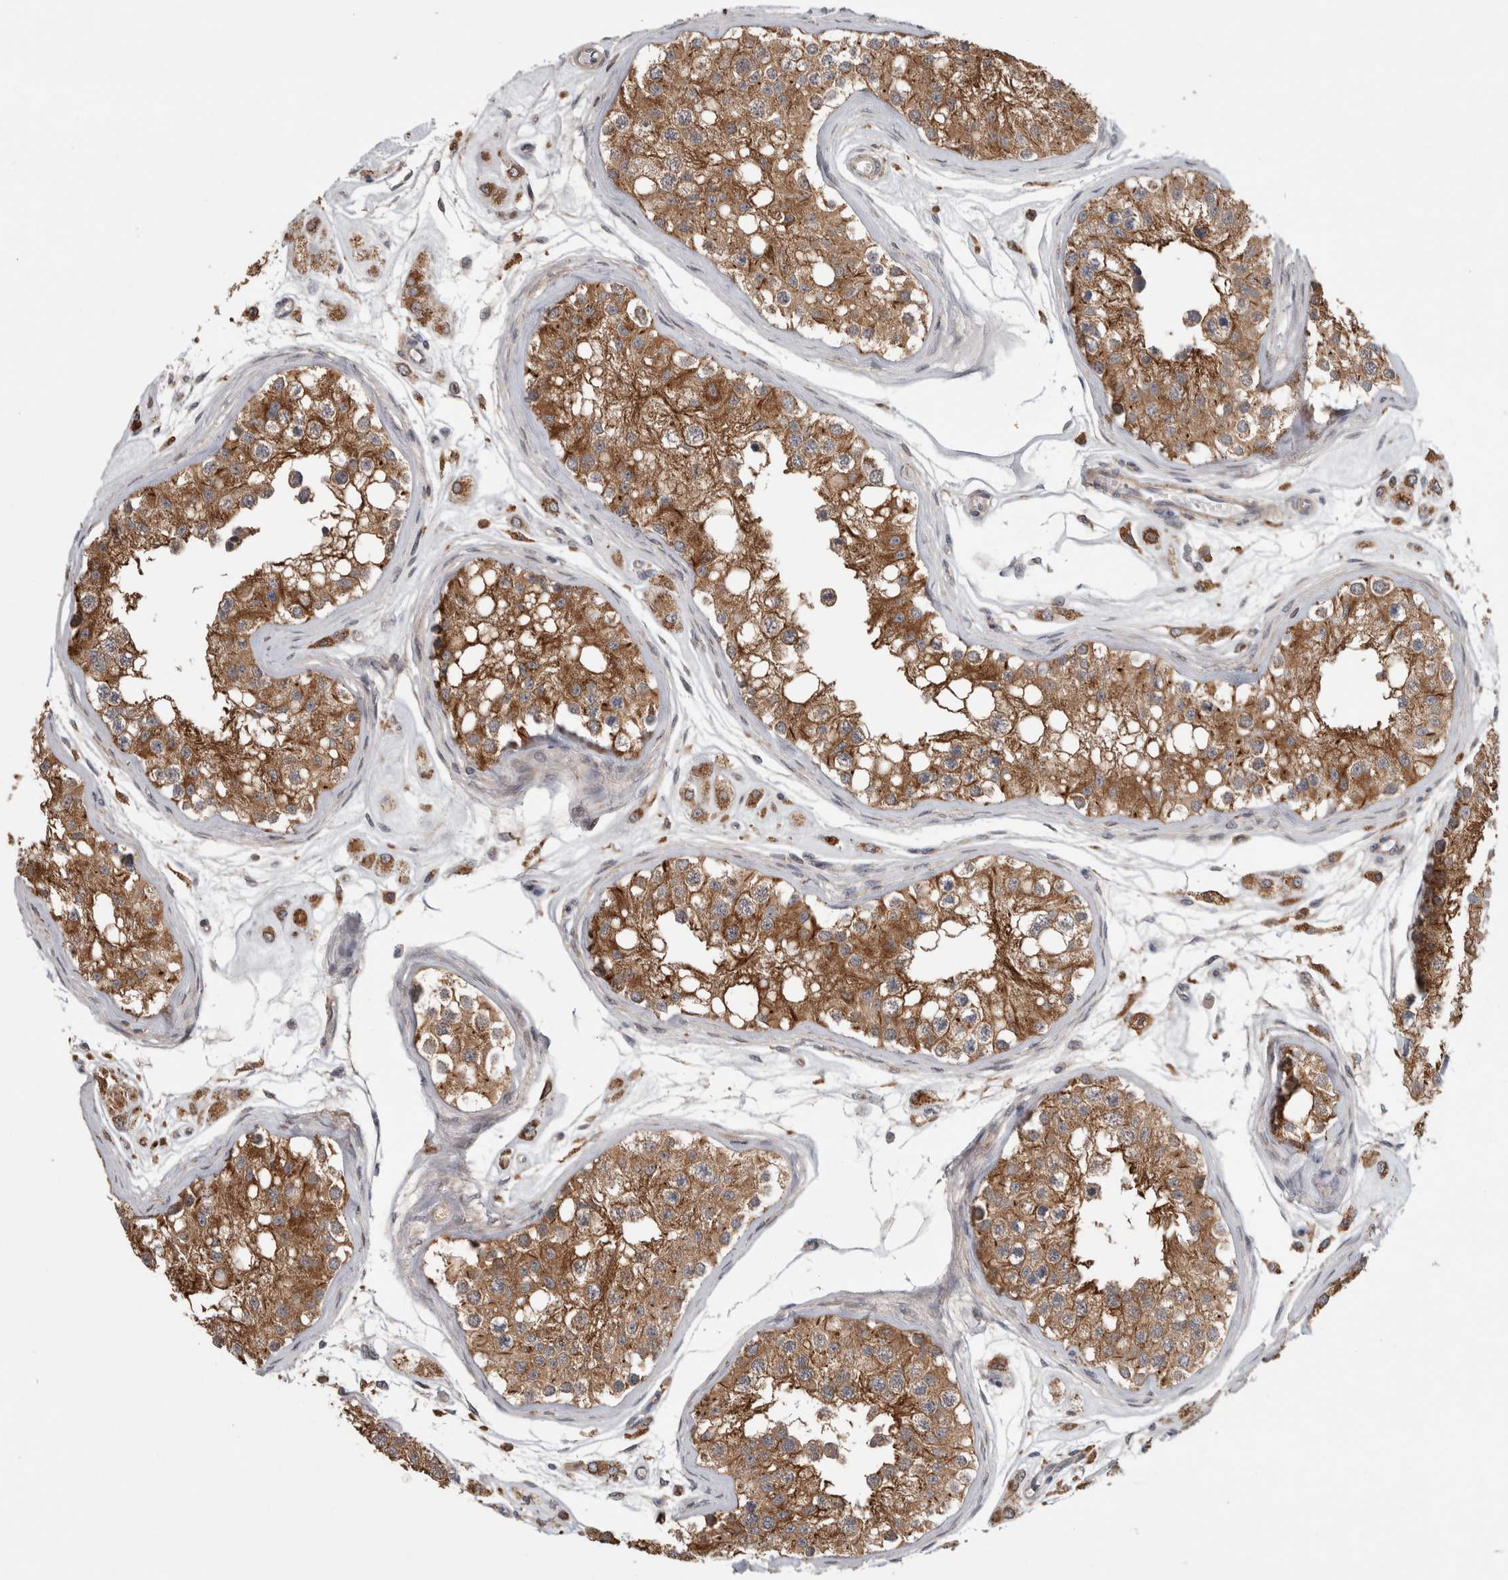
{"staining": {"intensity": "moderate", "quantity": ">75%", "location": "cytoplasmic/membranous"}, "tissue": "testis", "cell_type": "Cells in seminiferous ducts", "image_type": "normal", "snomed": [{"axis": "morphology", "description": "Normal tissue, NOS"}, {"axis": "morphology", "description": "Adenocarcinoma, metastatic, NOS"}, {"axis": "topography", "description": "Testis"}], "caption": "Moderate cytoplasmic/membranous protein positivity is seen in about >75% of cells in seminiferous ducts in testis.", "gene": "ADGRL3", "patient": {"sex": "male", "age": 26}}